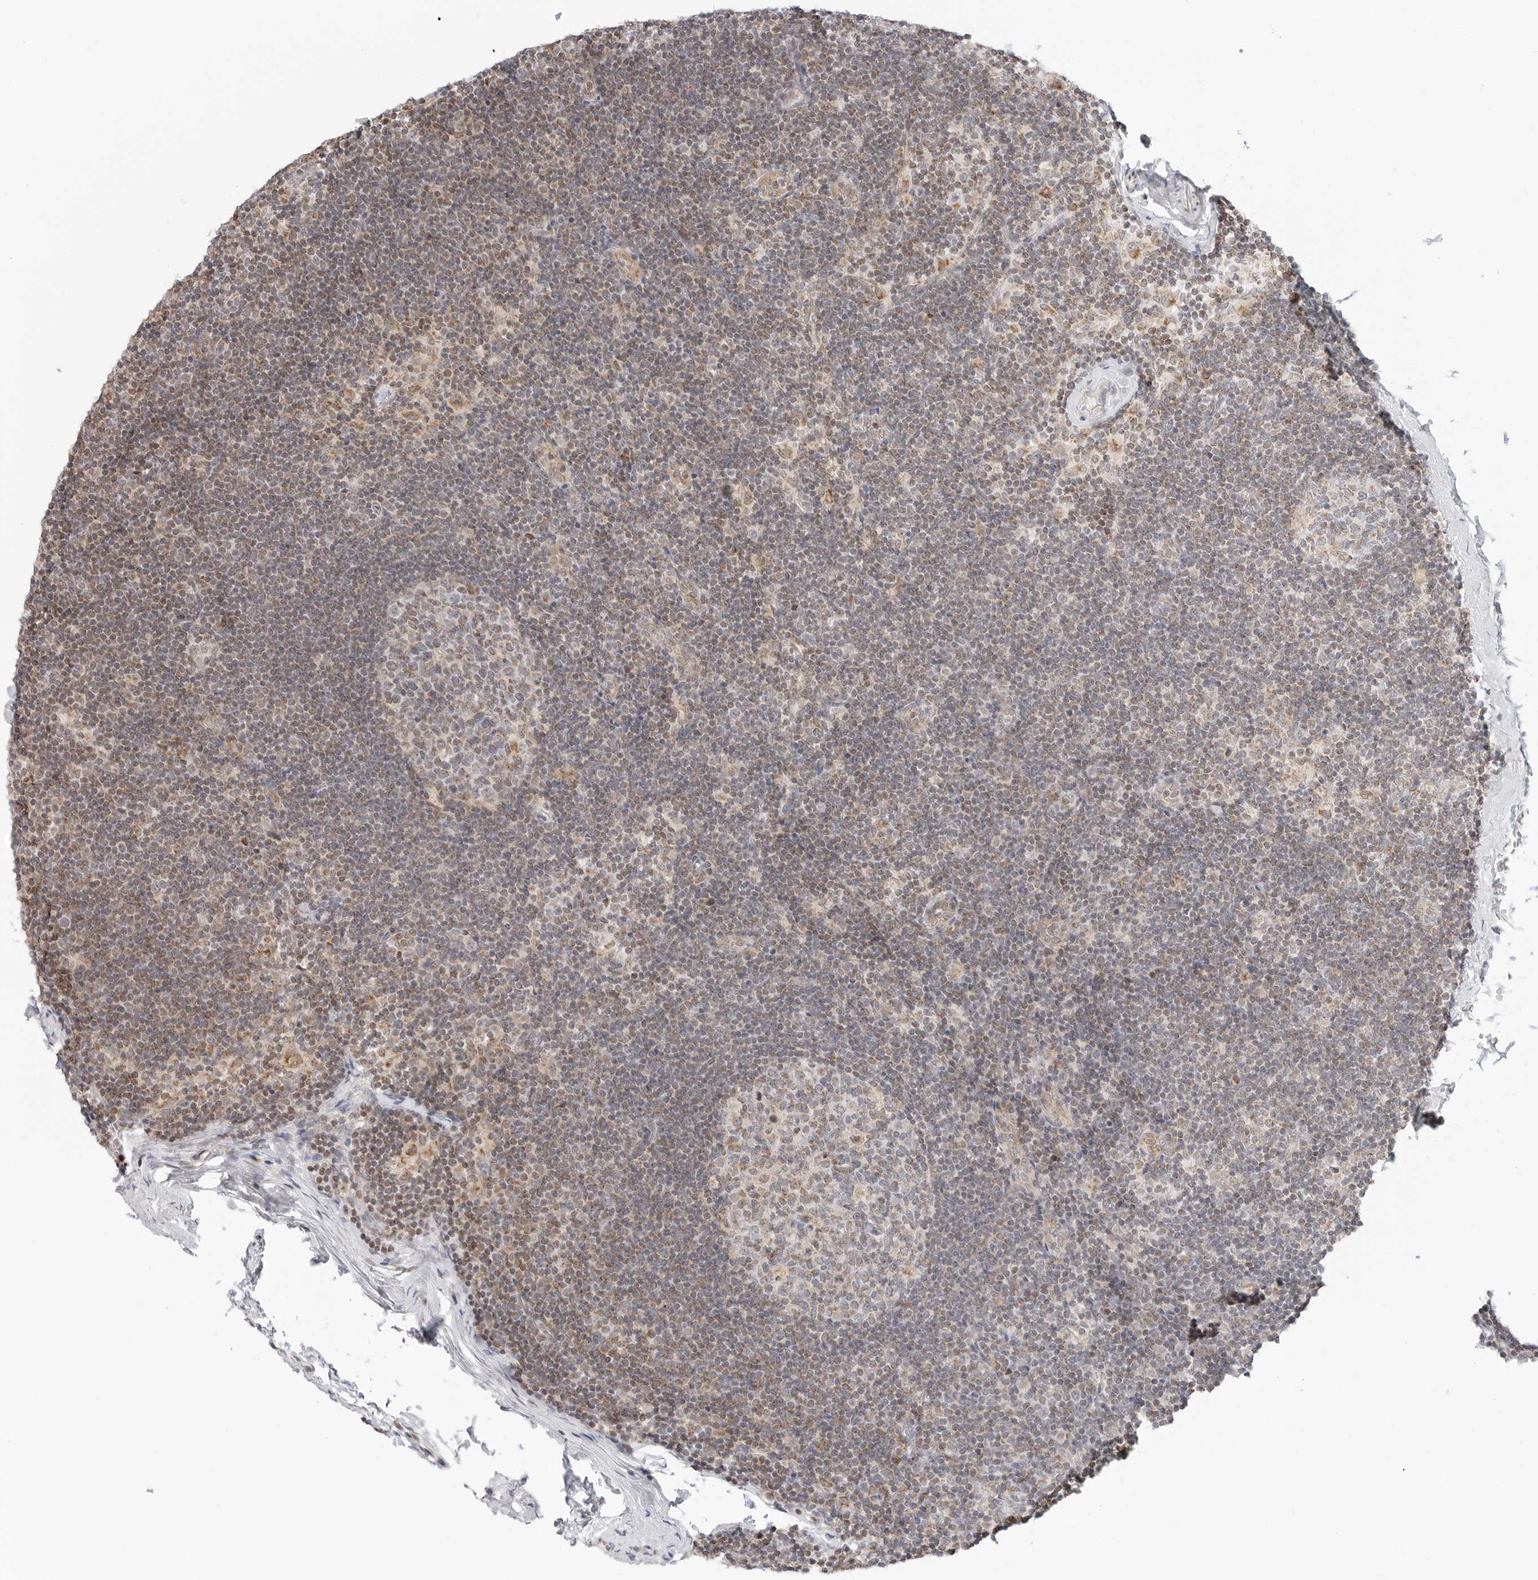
{"staining": {"intensity": "weak", "quantity": "25%-75%", "location": "cytoplasmic/membranous"}, "tissue": "lymph node", "cell_type": "Germinal center cells", "image_type": "normal", "snomed": [{"axis": "morphology", "description": "Normal tissue, NOS"}, {"axis": "topography", "description": "Lymph node"}], "caption": "This histopathology image exhibits immunohistochemistry (IHC) staining of benign lymph node, with low weak cytoplasmic/membranous staining in about 25%-75% of germinal center cells.", "gene": "POLR3GL", "patient": {"sex": "female", "age": 22}}